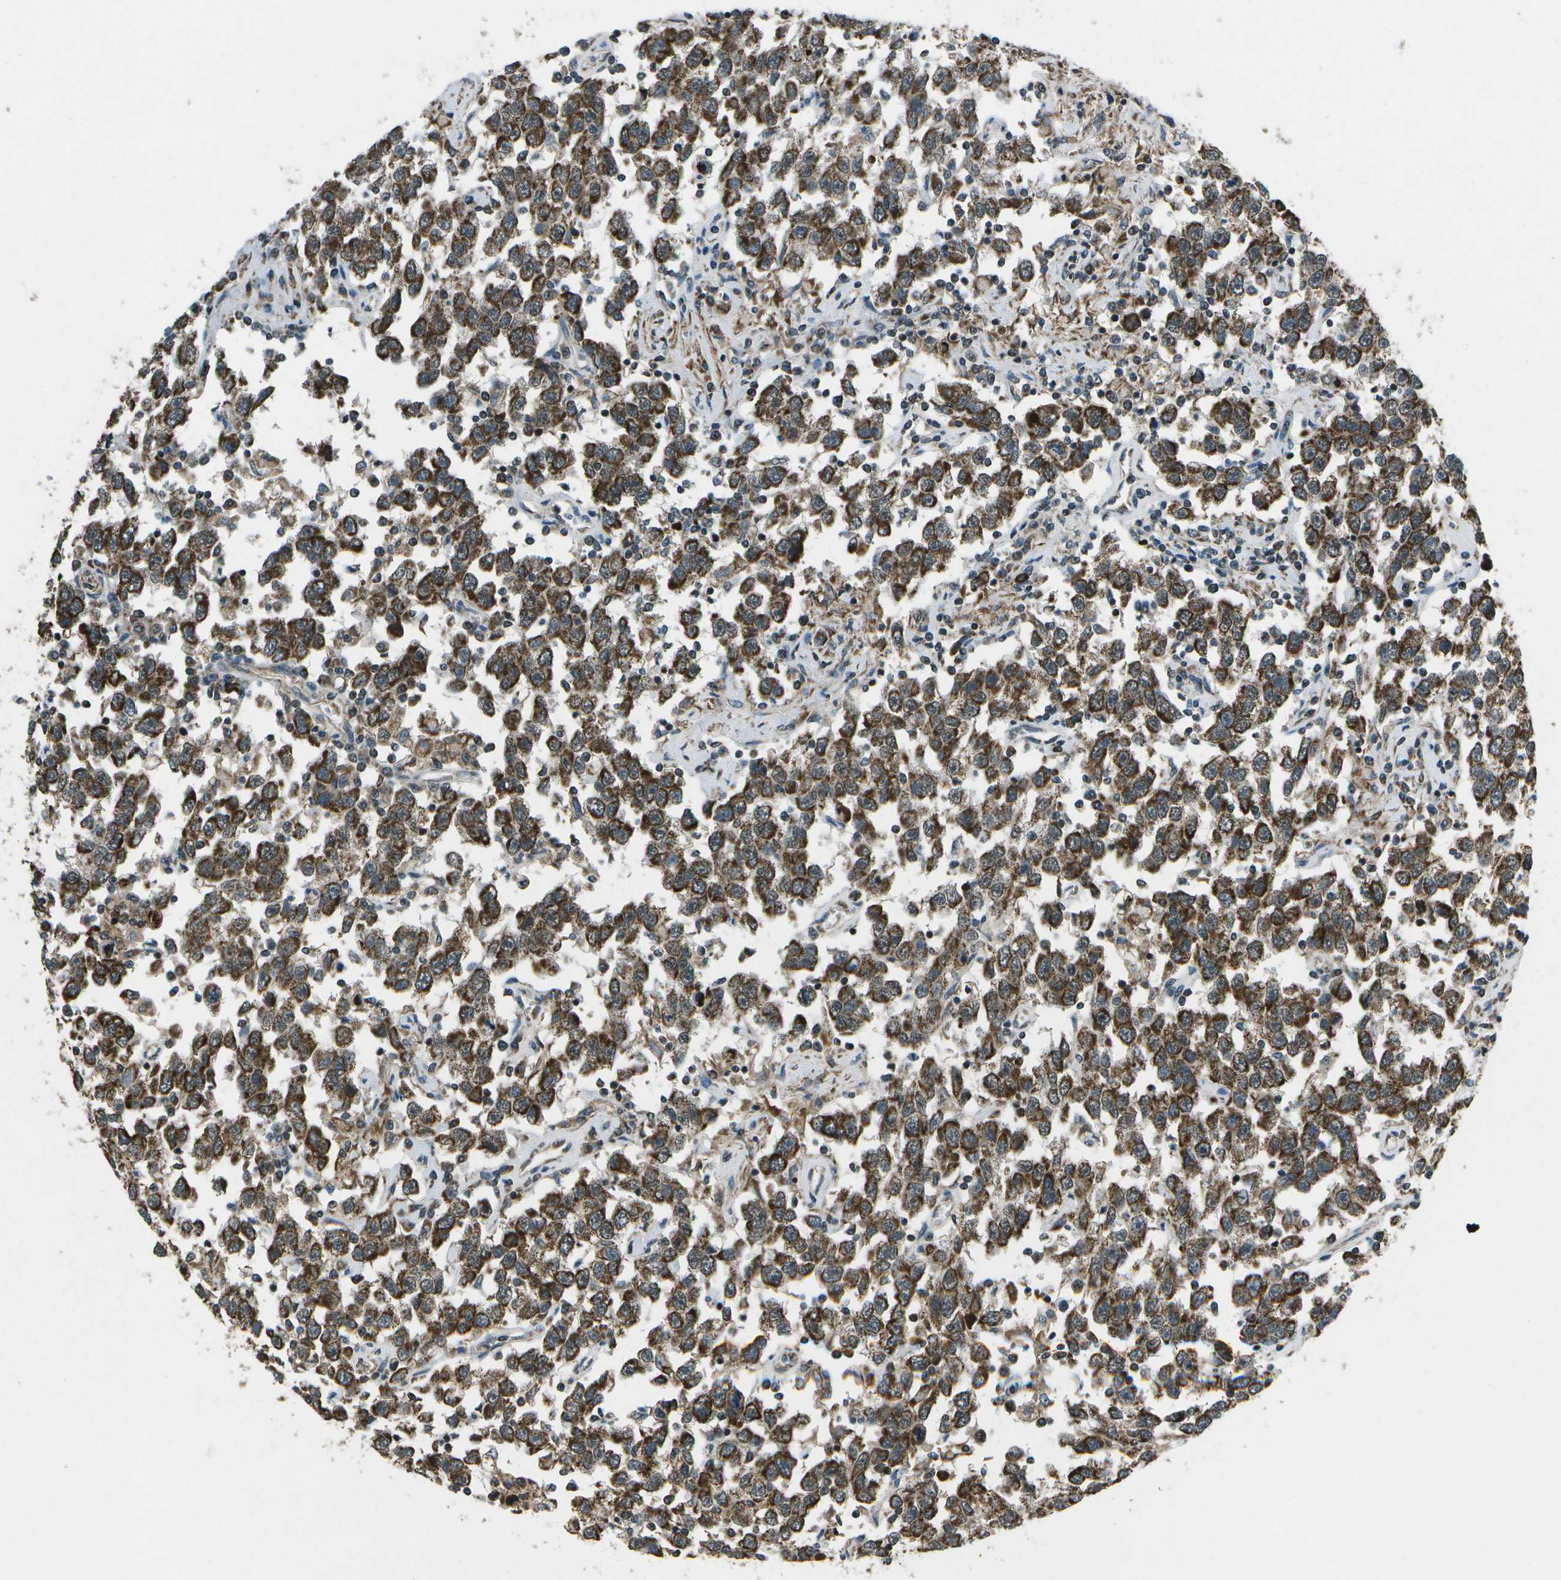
{"staining": {"intensity": "strong", "quantity": ">75%", "location": "cytoplasmic/membranous"}, "tissue": "testis cancer", "cell_type": "Tumor cells", "image_type": "cancer", "snomed": [{"axis": "morphology", "description": "Seminoma, NOS"}, {"axis": "topography", "description": "Testis"}], "caption": "High-magnification brightfield microscopy of testis cancer (seminoma) stained with DAB (3,3'-diaminobenzidine) (brown) and counterstained with hematoxylin (blue). tumor cells exhibit strong cytoplasmic/membranous positivity is appreciated in about>75% of cells.", "gene": "EIF2AK1", "patient": {"sex": "male", "age": 41}}